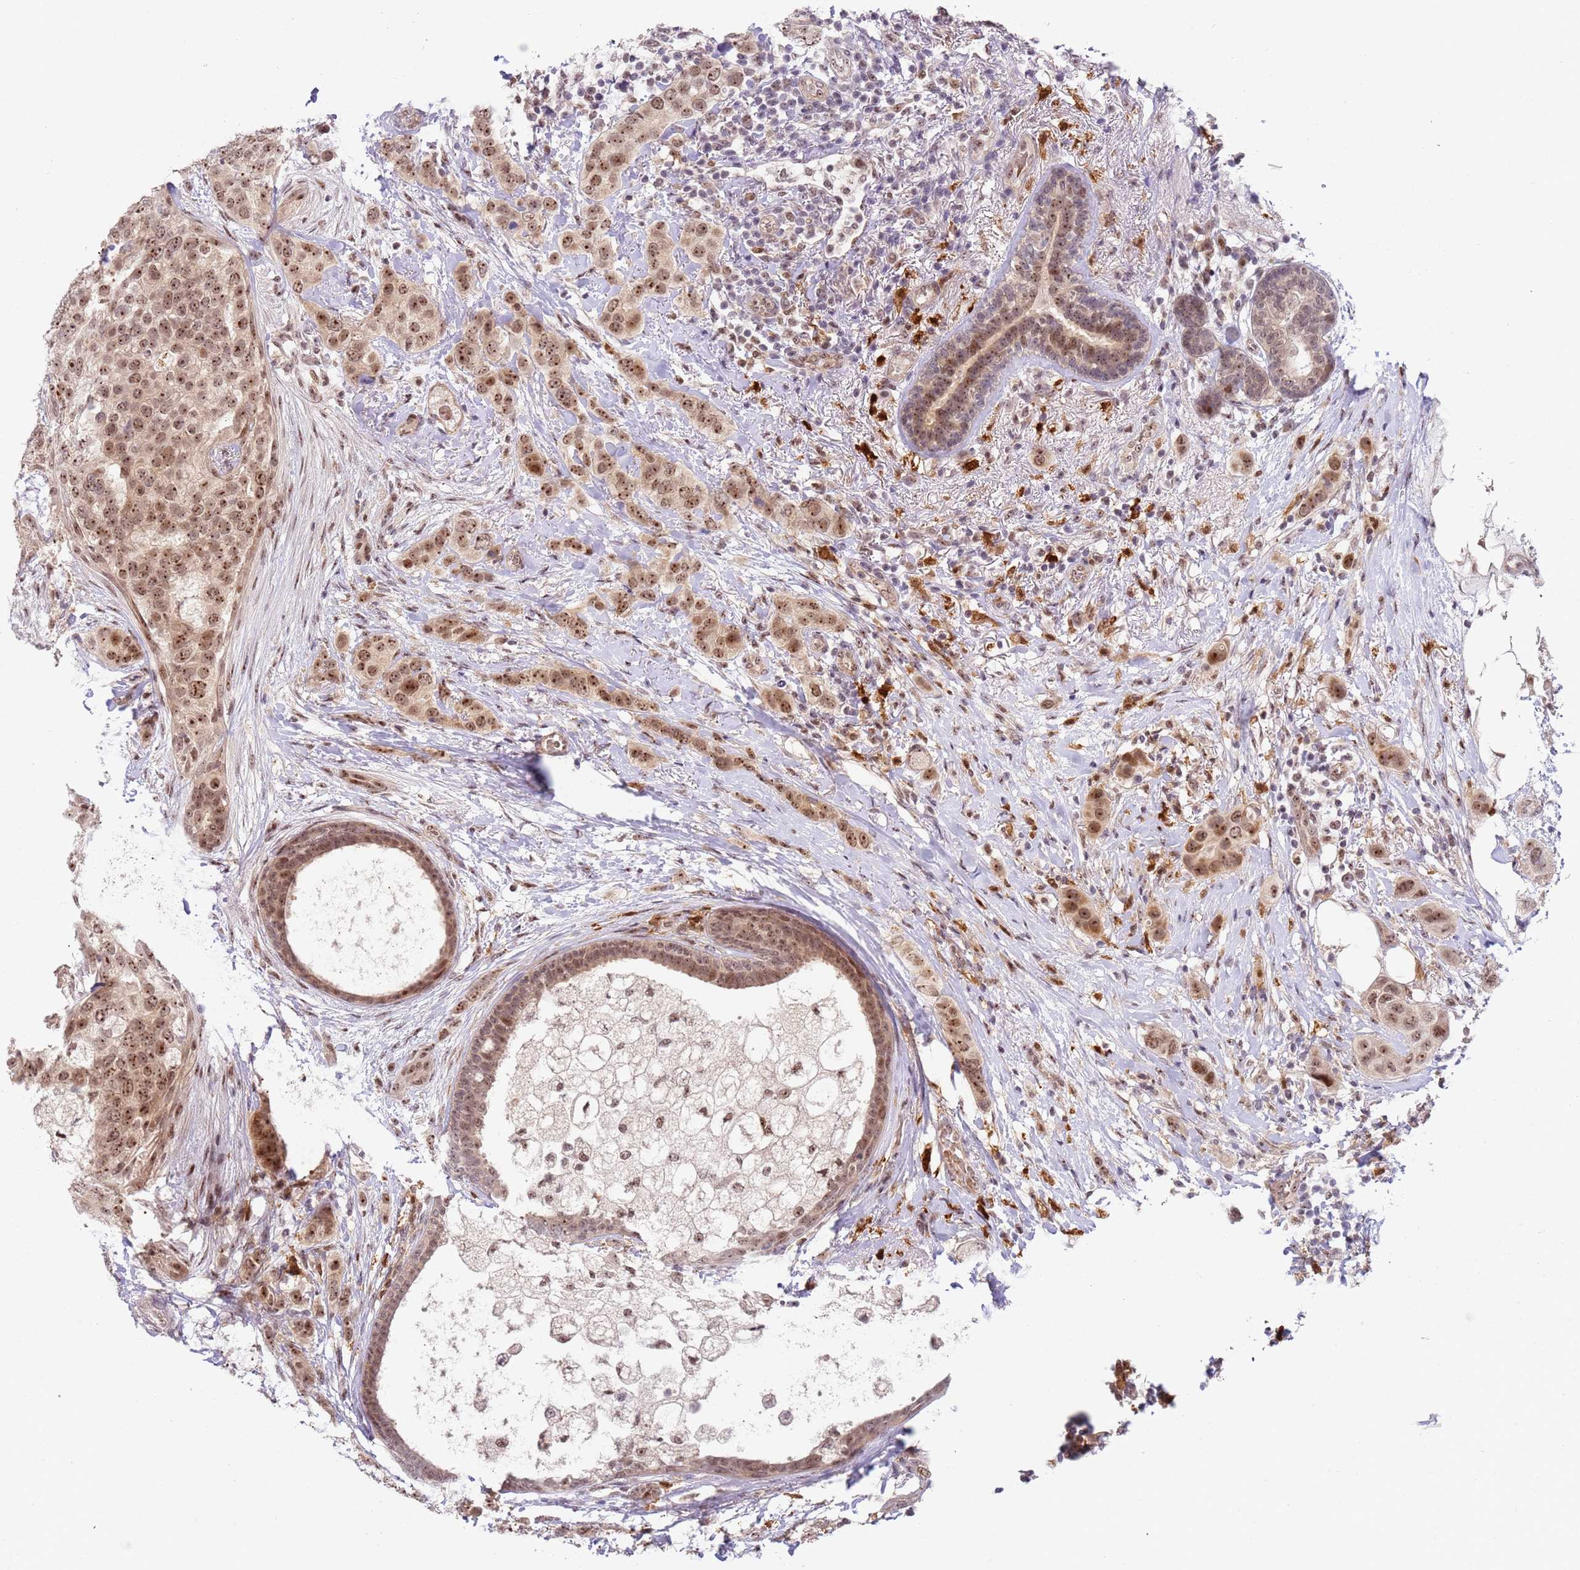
{"staining": {"intensity": "moderate", "quantity": ">75%", "location": "nuclear"}, "tissue": "breast cancer", "cell_type": "Tumor cells", "image_type": "cancer", "snomed": [{"axis": "morphology", "description": "Lobular carcinoma"}, {"axis": "topography", "description": "Breast"}], "caption": "Protein expression analysis of breast lobular carcinoma reveals moderate nuclear expression in about >75% of tumor cells. The staining was performed using DAB (3,3'-diaminobenzidine), with brown indicating positive protein expression. Nuclei are stained blue with hematoxylin.", "gene": "LGALSL", "patient": {"sex": "female", "age": 51}}